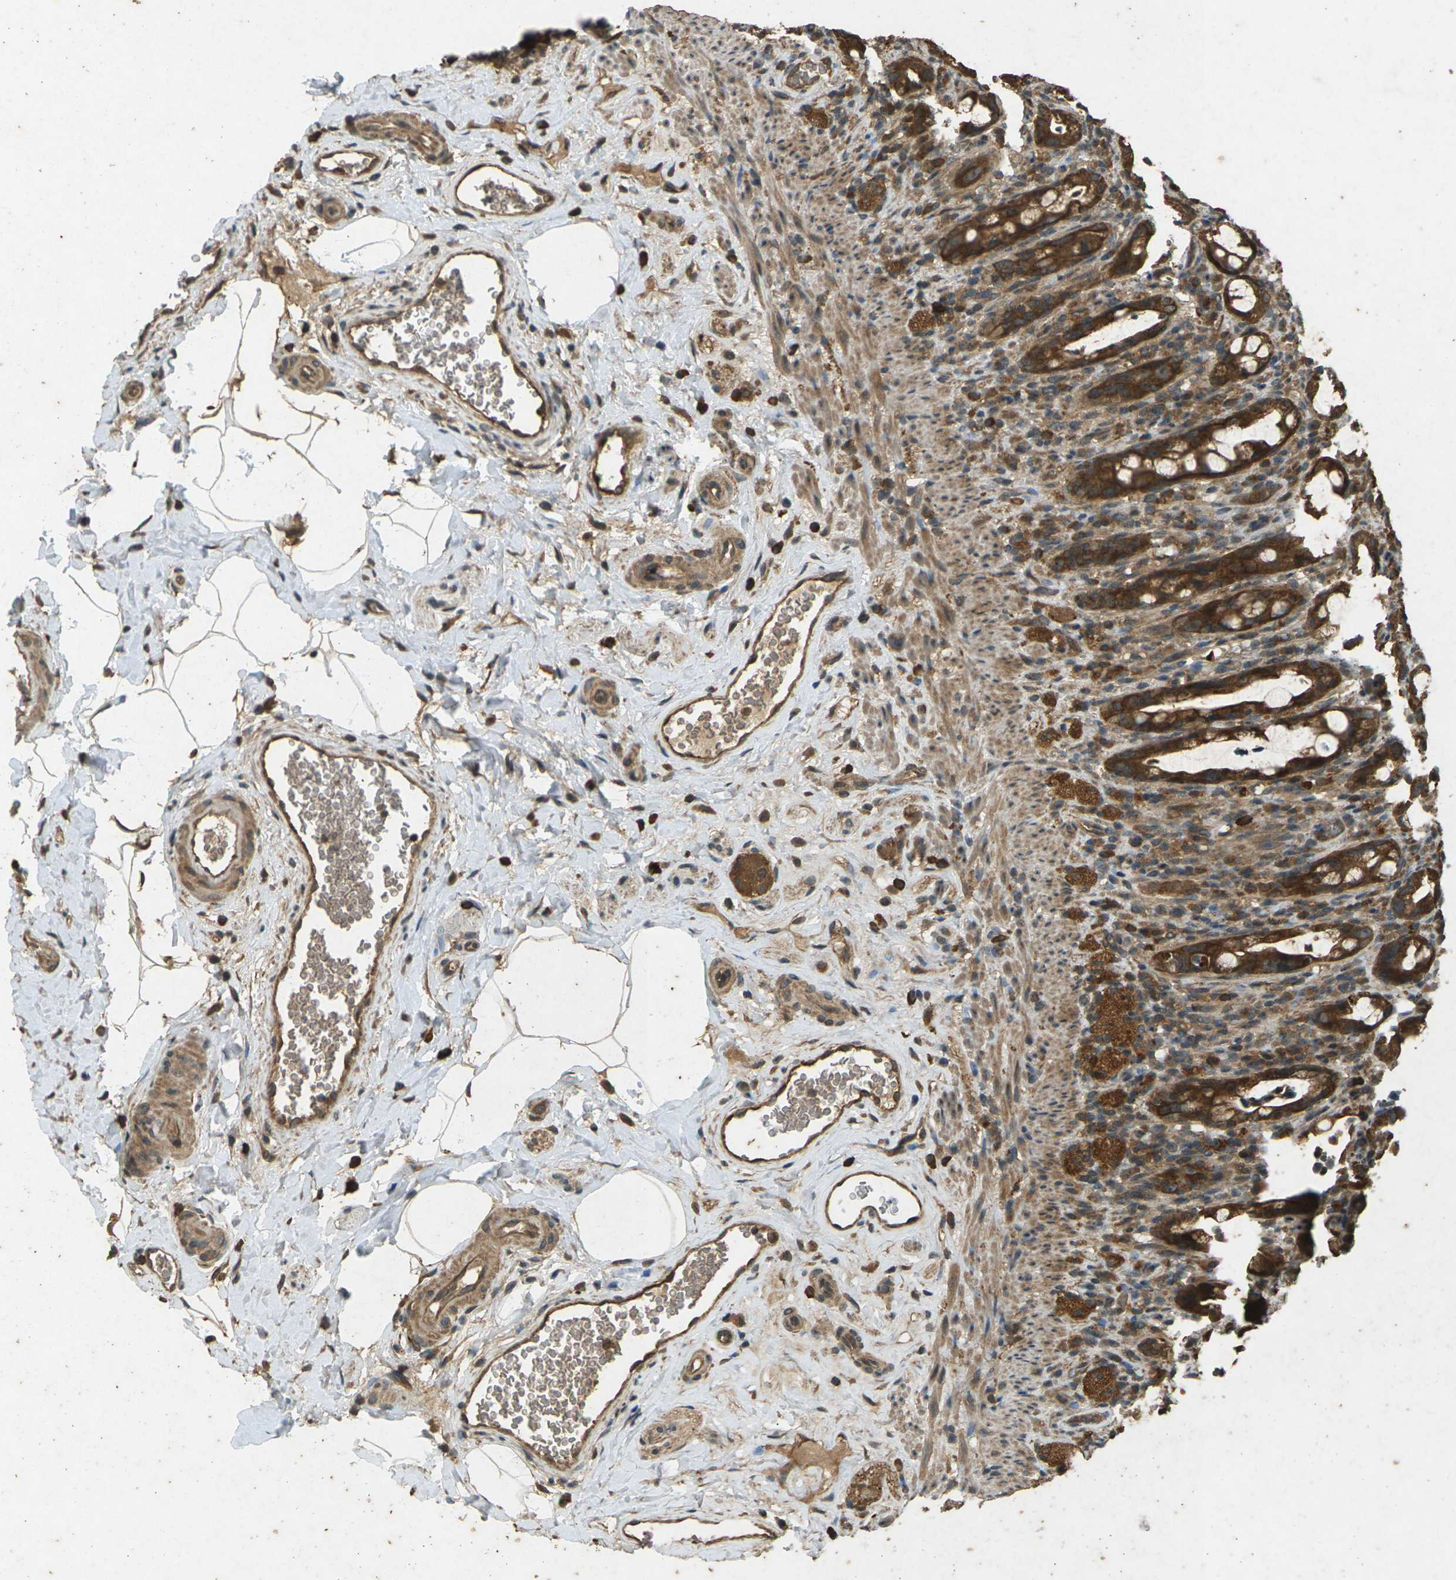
{"staining": {"intensity": "strong", "quantity": ">75%", "location": "cytoplasmic/membranous"}, "tissue": "rectum", "cell_type": "Glandular cells", "image_type": "normal", "snomed": [{"axis": "morphology", "description": "Normal tissue, NOS"}, {"axis": "topography", "description": "Rectum"}], "caption": "Protein staining by IHC shows strong cytoplasmic/membranous positivity in approximately >75% of glandular cells in normal rectum.", "gene": "TAP1", "patient": {"sex": "male", "age": 44}}